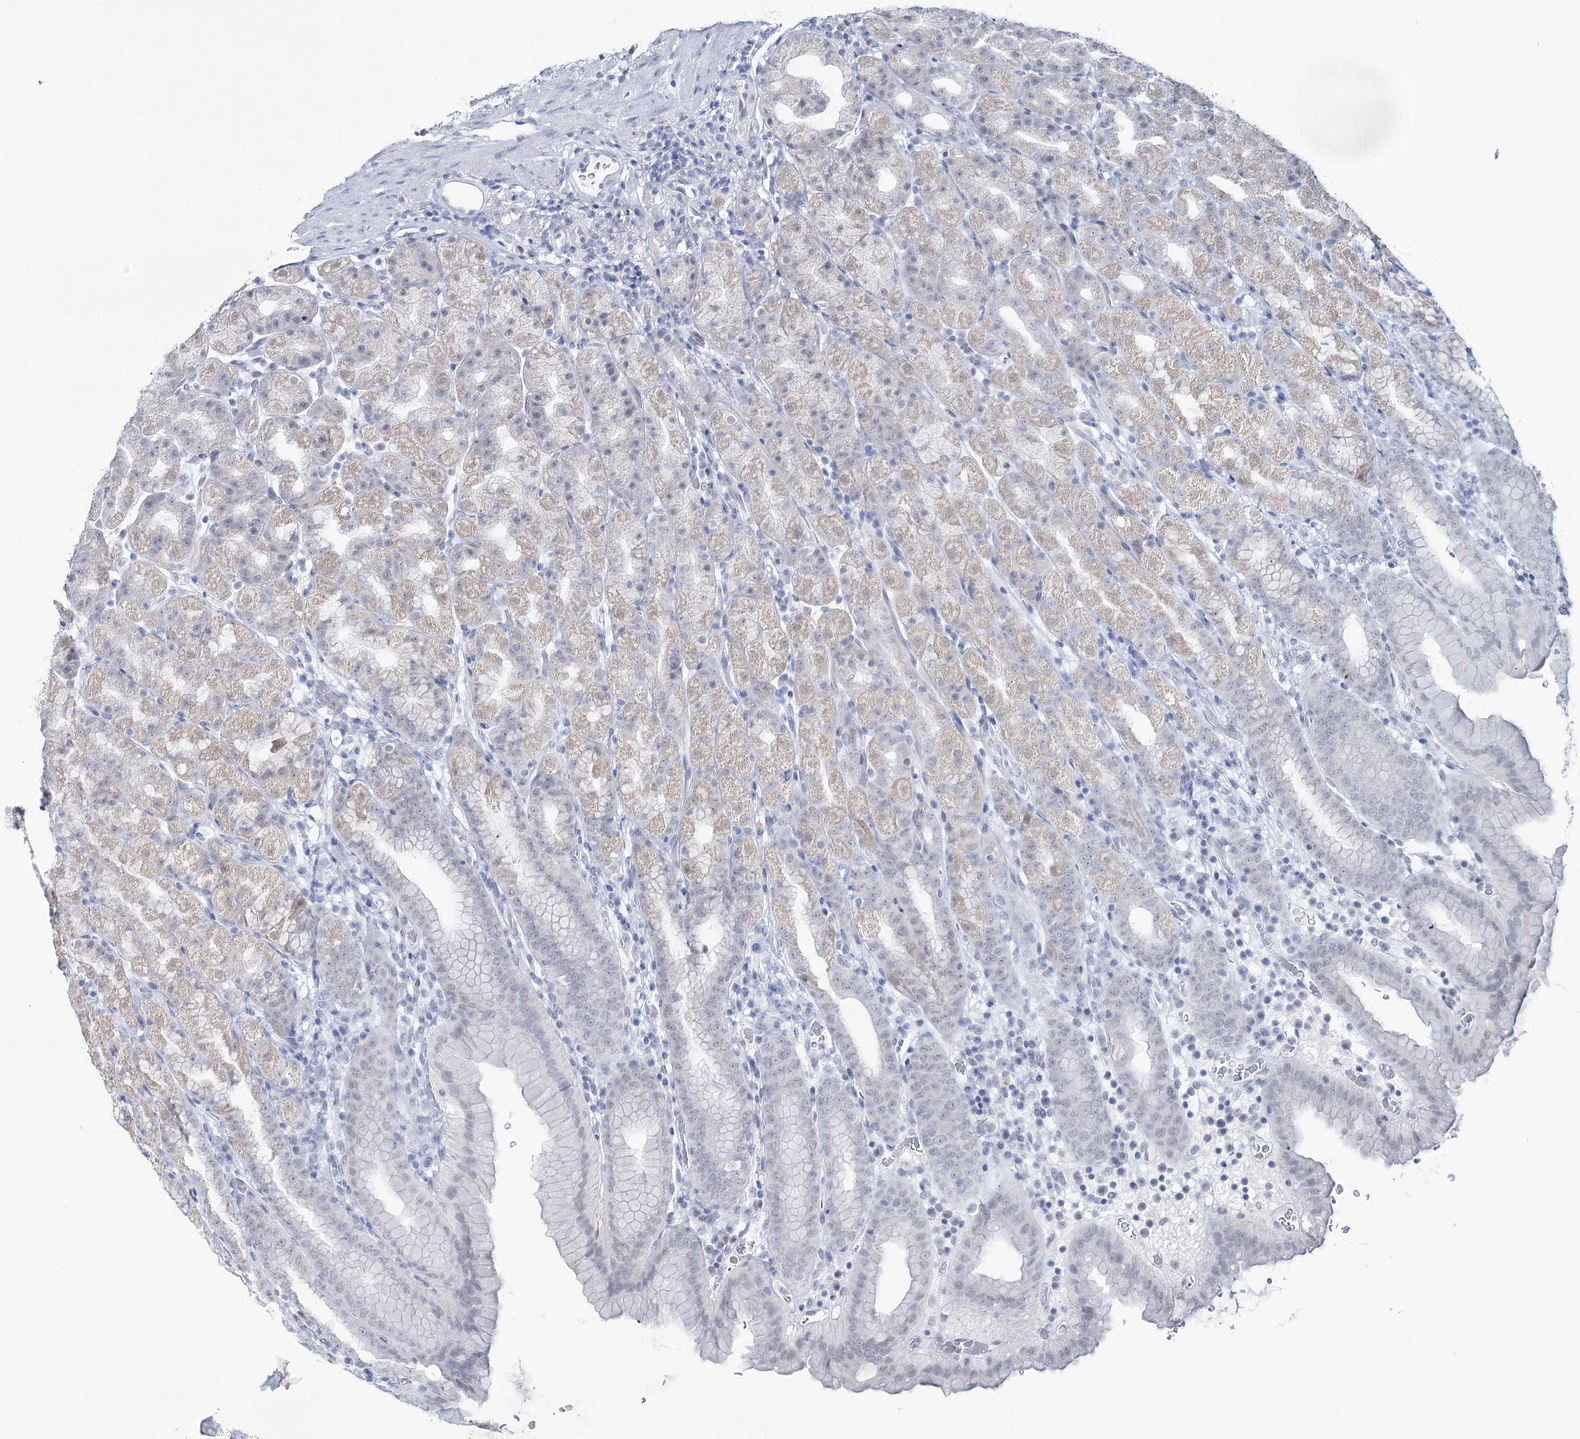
{"staining": {"intensity": "weak", "quantity": "25%-75%", "location": "nuclear"}, "tissue": "stomach", "cell_type": "Glandular cells", "image_type": "normal", "snomed": [{"axis": "morphology", "description": "Normal tissue, NOS"}, {"axis": "topography", "description": "Stomach, upper"}], "caption": "Protein expression analysis of unremarkable human stomach reveals weak nuclear expression in about 25%-75% of glandular cells. (Brightfield microscopy of DAB IHC at high magnification).", "gene": "ZC3H8", "patient": {"sex": "male", "age": 68}}